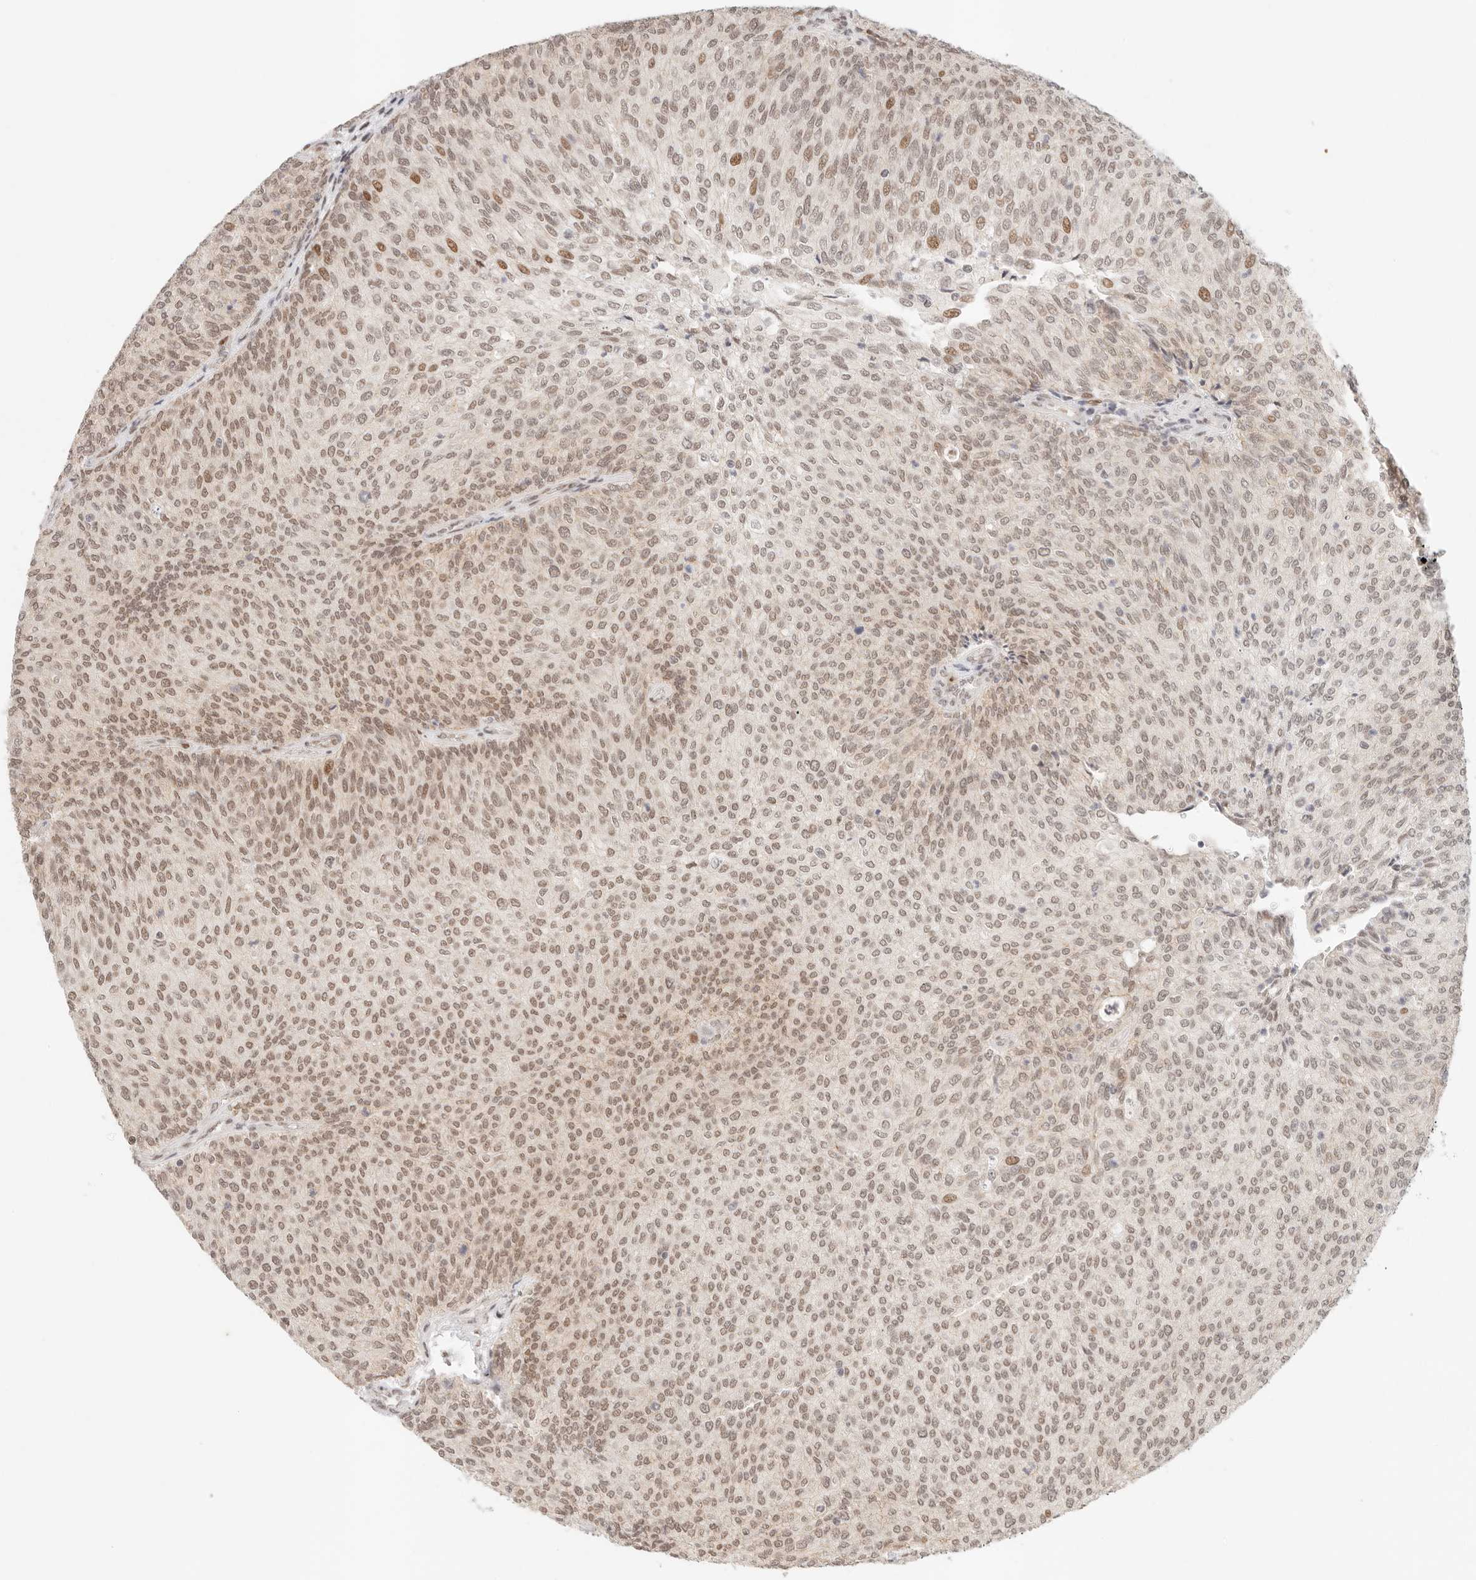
{"staining": {"intensity": "moderate", "quantity": "25%-75%", "location": "nuclear"}, "tissue": "urothelial cancer", "cell_type": "Tumor cells", "image_type": "cancer", "snomed": [{"axis": "morphology", "description": "Urothelial carcinoma, Low grade"}, {"axis": "topography", "description": "Urinary bladder"}], "caption": "Tumor cells display moderate nuclear expression in approximately 25%-75% of cells in low-grade urothelial carcinoma.", "gene": "HOXC5", "patient": {"sex": "female", "age": 79}}